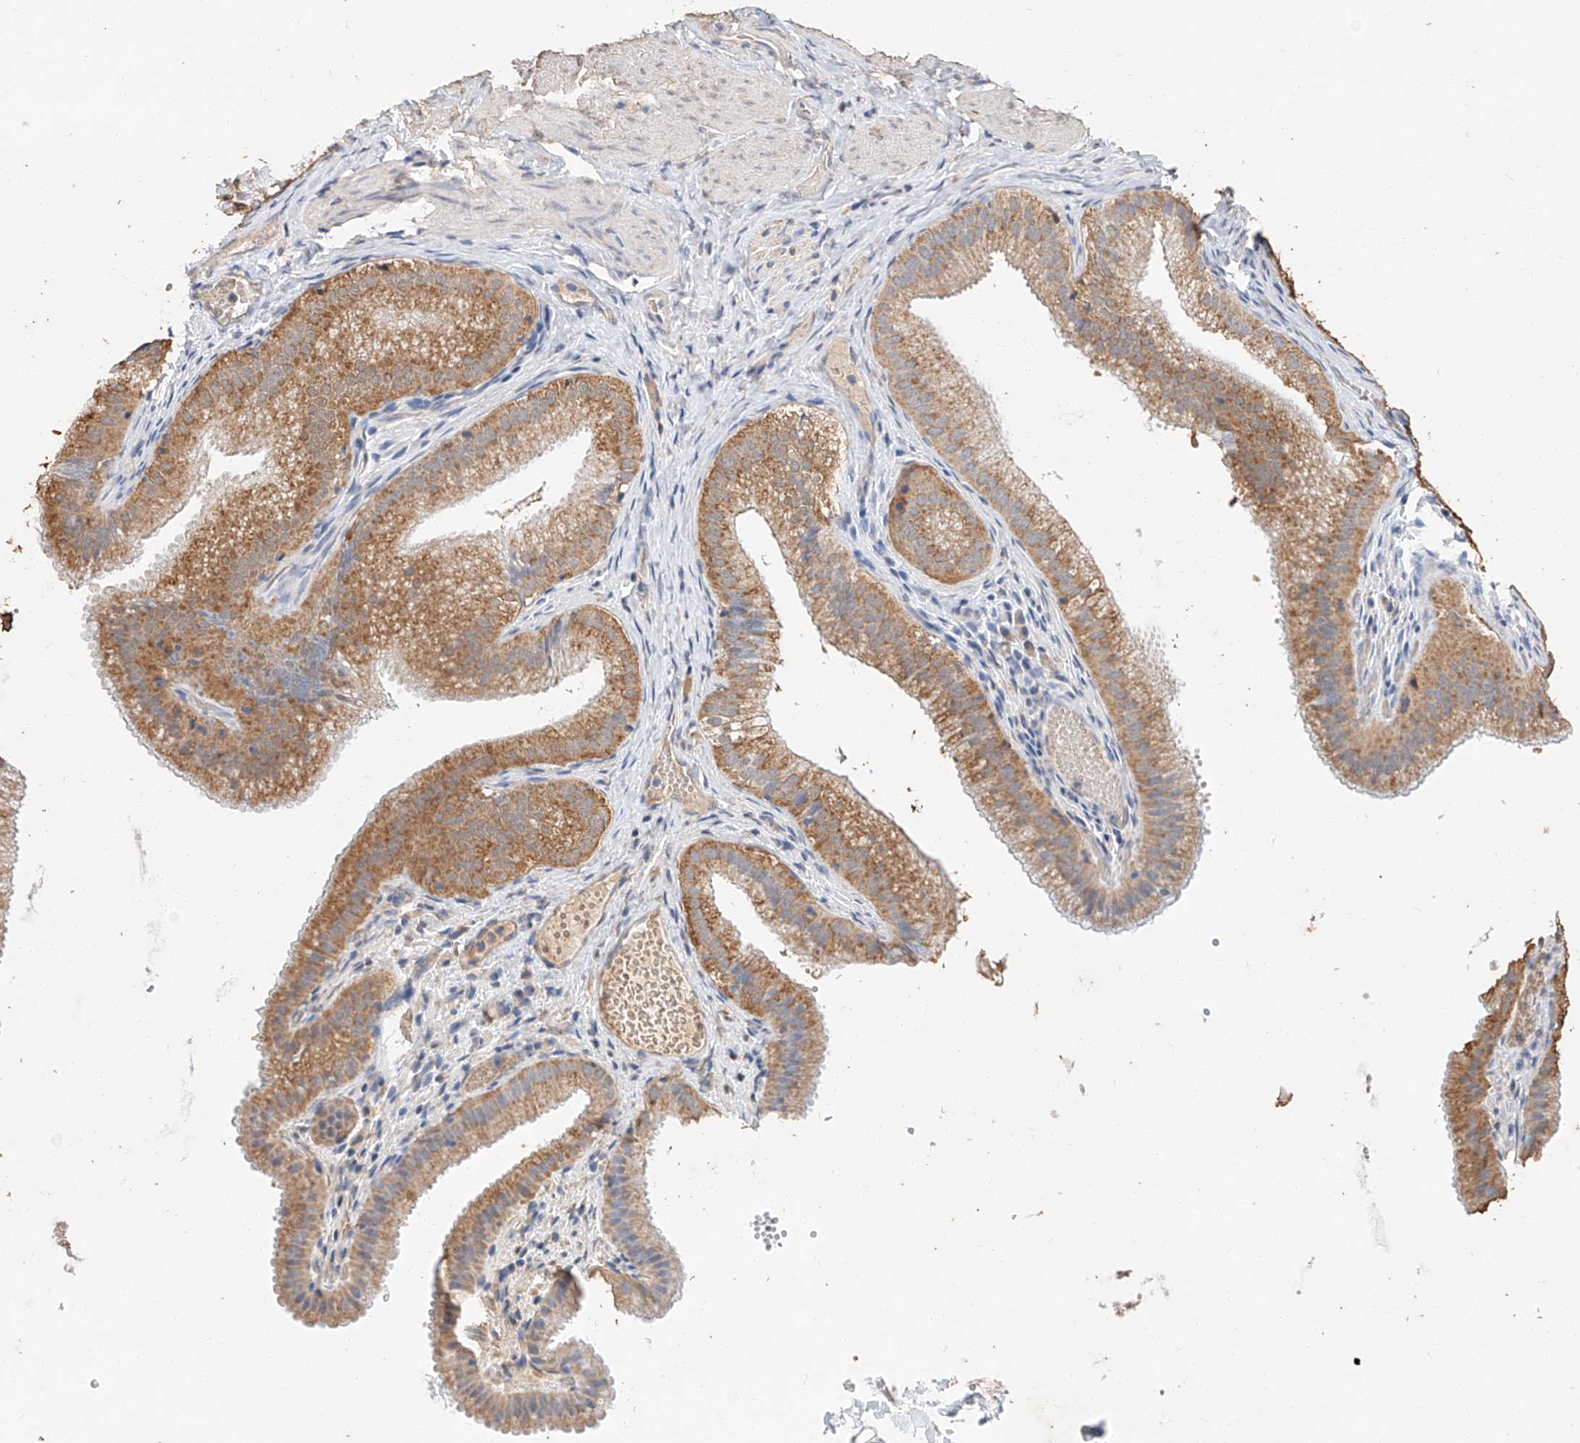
{"staining": {"intensity": "moderate", "quantity": ">75%", "location": "cytoplasmic/membranous"}, "tissue": "gallbladder", "cell_type": "Glandular cells", "image_type": "normal", "snomed": [{"axis": "morphology", "description": "Normal tissue, NOS"}, {"axis": "topography", "description": "Gallbladder"}], "caption": "A brown stain labels moderate cytoplasmic/membranous staining of a protein in glandular cells of unremarkable gallbladder.", "gene": "CERS4", "patient": {"sex": "female", "age": 30}}